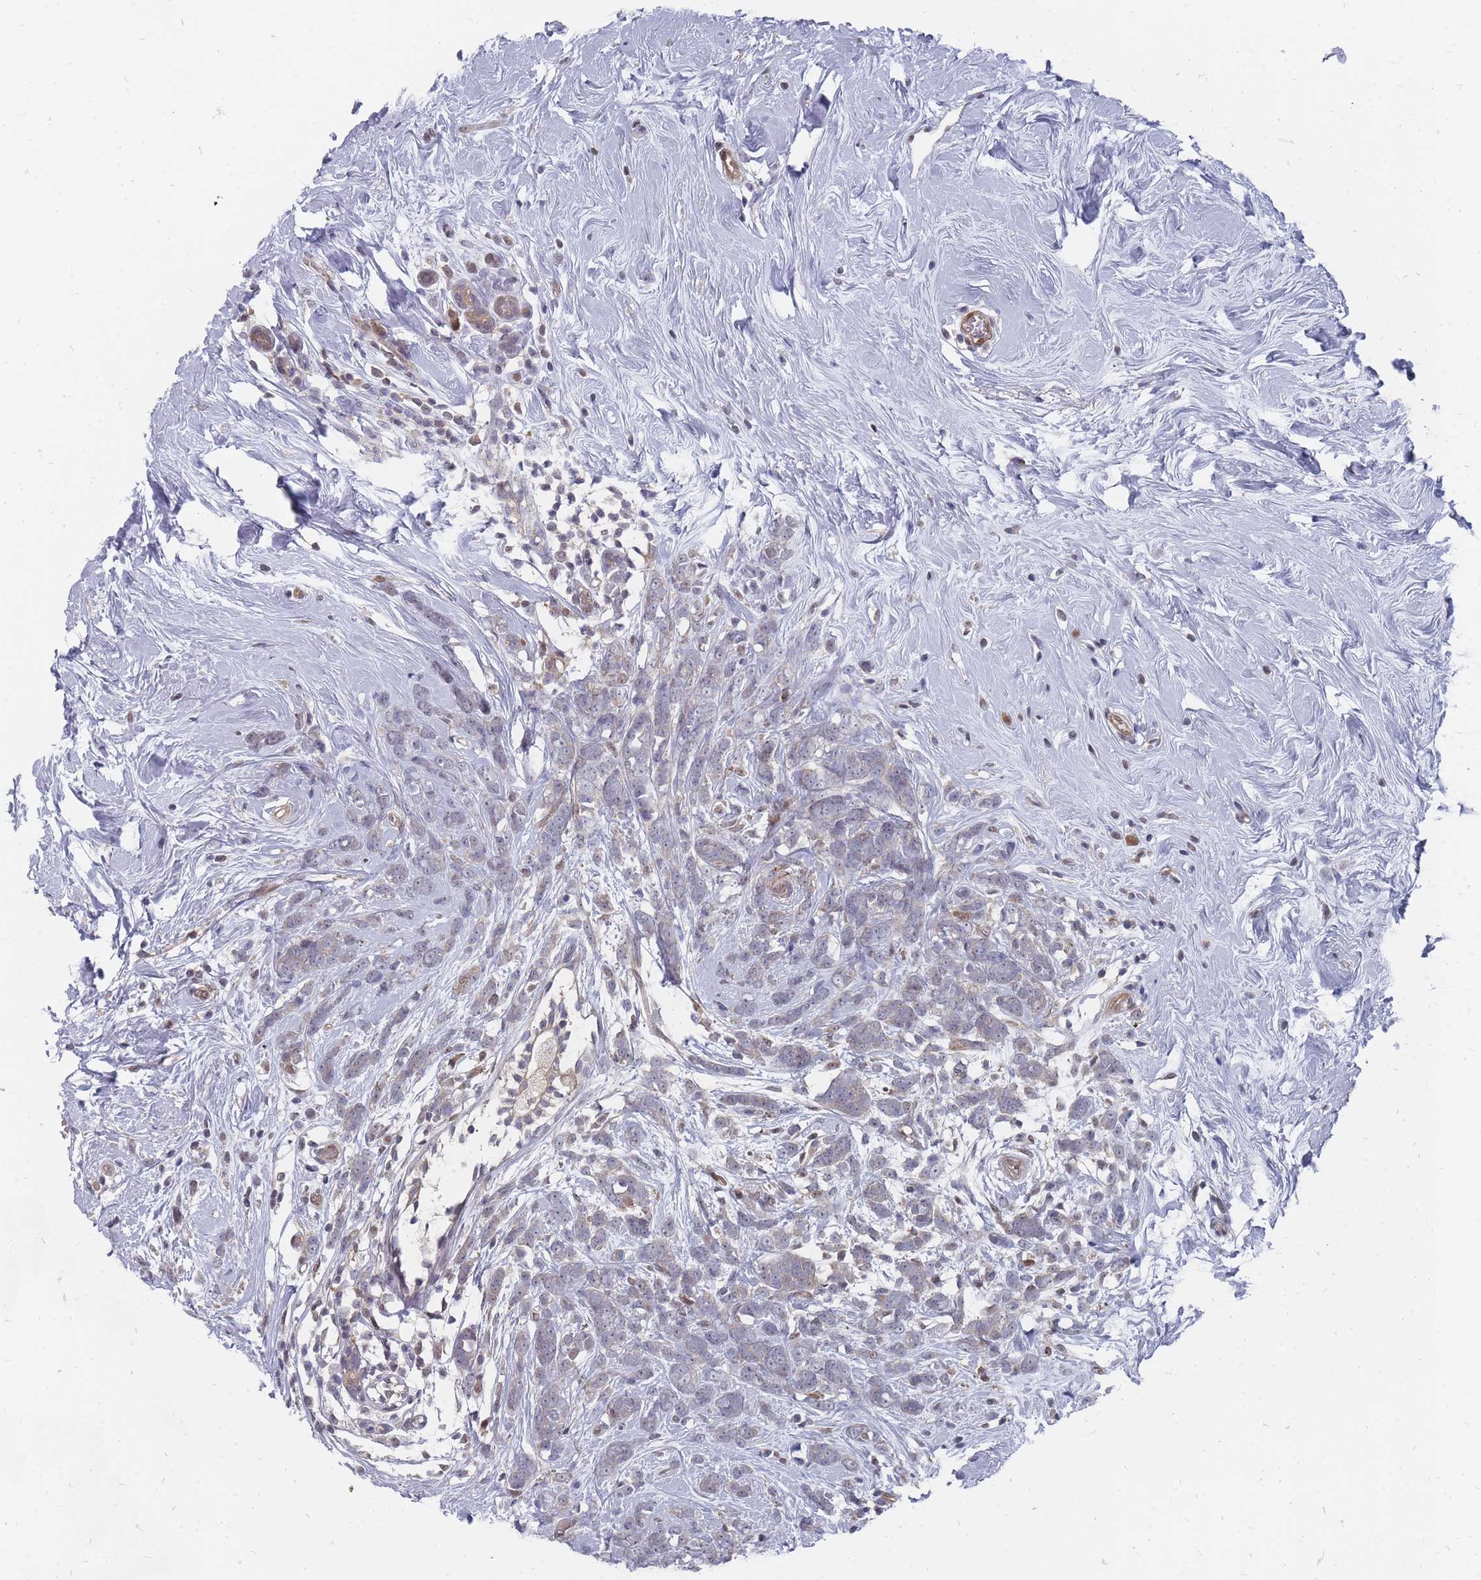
{"staining": {"intensity": "negative", "quantity": "none", "location": "none"}, "tissue": "breast cancer", "cell_type": "Tumor cells", "image_type": "cancer", "snomed": [{"axis": "morphology", "description": "Lobular carcinoma"}, {"axis": "topography", "description": "Breast"}], "caption": "A histopathology image of breast lobular carcinoma stained for a protein demonstrates no brown staining in tumor cells. Brightfield microscopy of immunohistochemistry stained with DAB (3,3'-diaminobenzidine) (brown) and hematoxylin (blue), captured at high magnification.", "gene": "NKD1", "patient": {"sex": "female", "age": 58}}